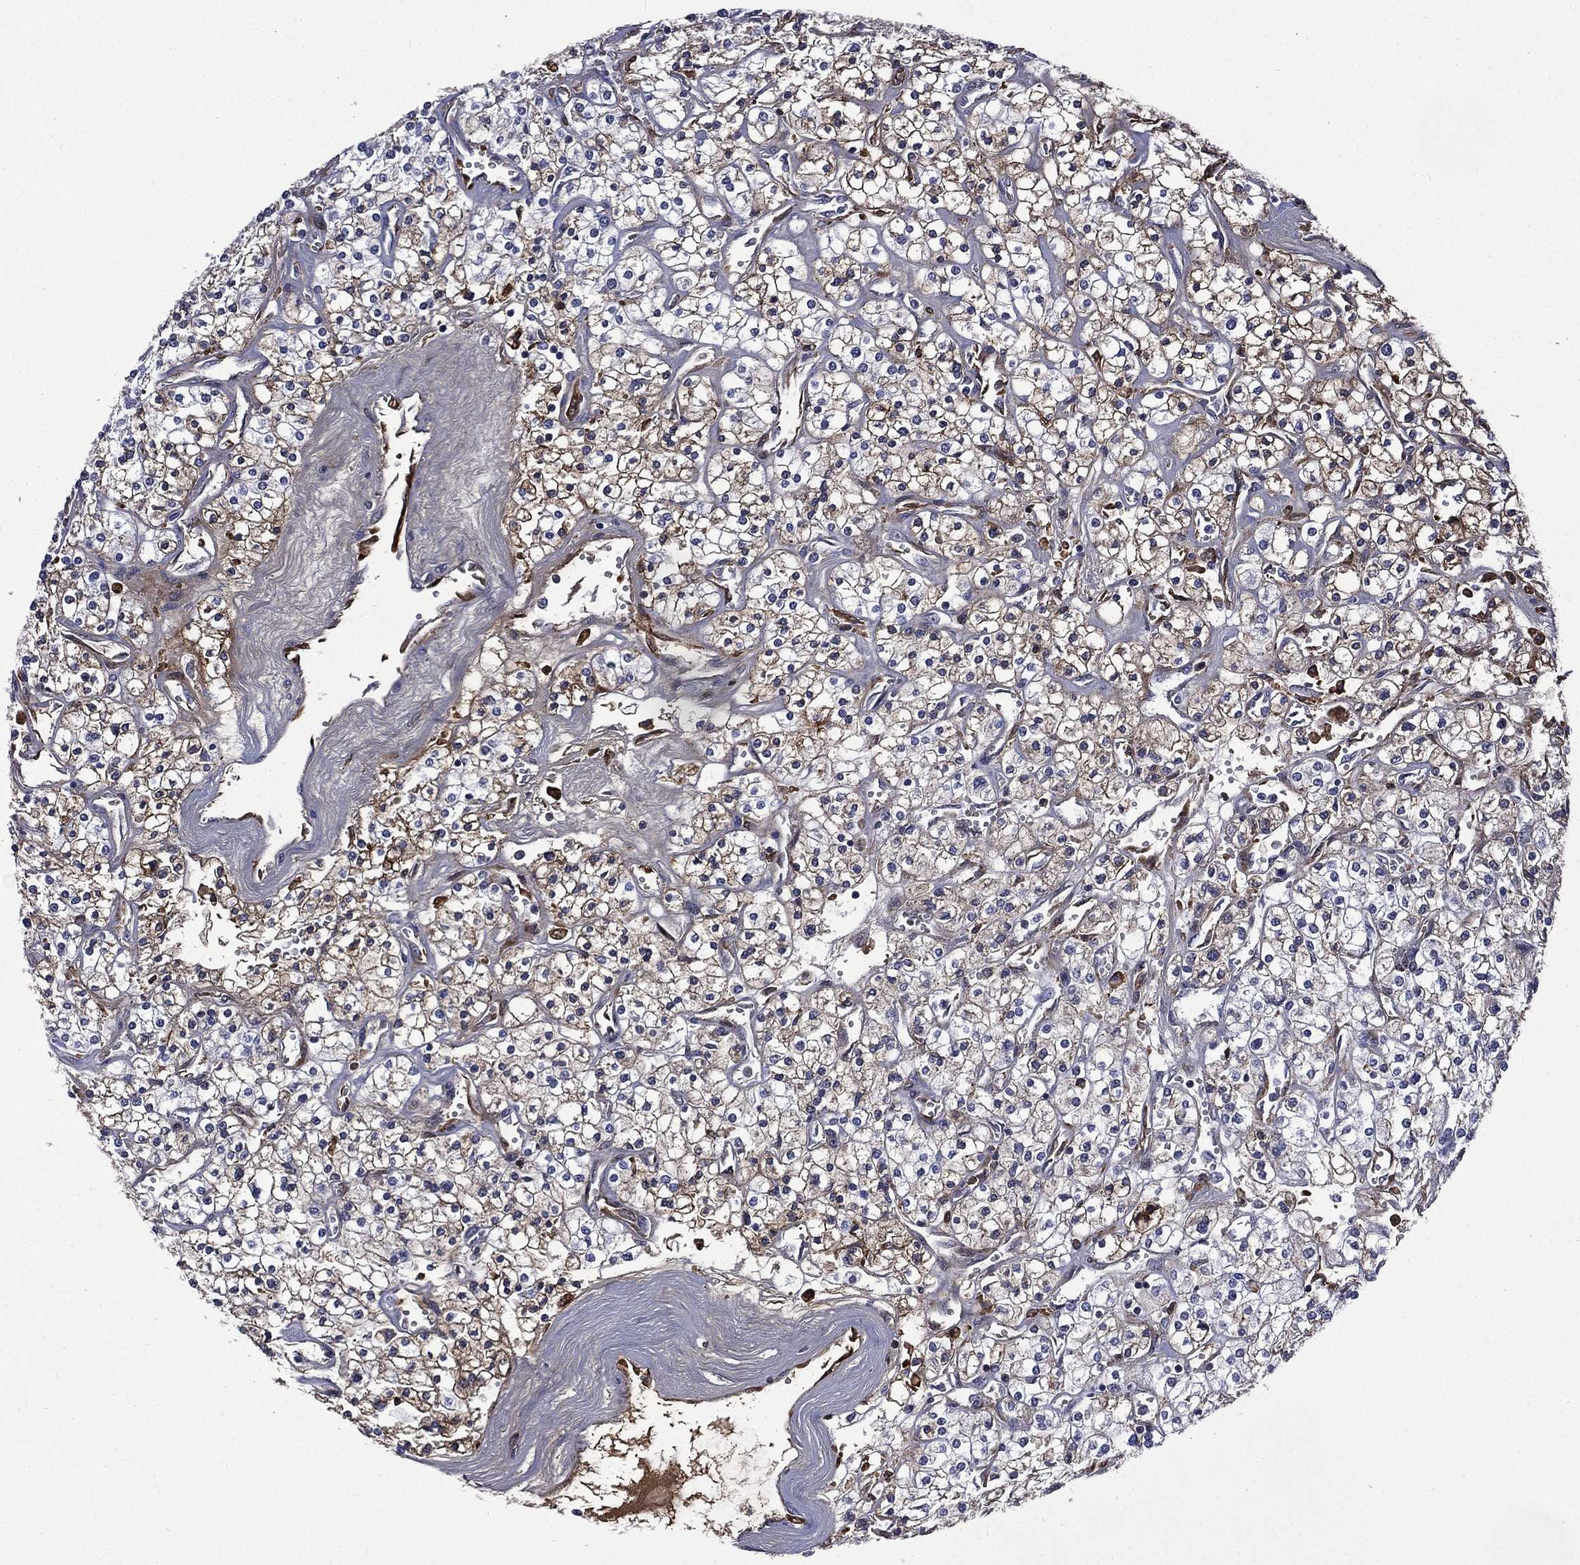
{"staining": {"intensity": "moderate", "quantity": "<25%", "location": "cytoplasmic/membranous"}, "tissue": "renal cancer", "cell_type": "Tumor cells", "image_type": "cancer", "snomed": [{"axis": "morphology", "description": "Adenocarcinoma, NOS"}, {"axis": "topography", "description": "Kidney"}], "caption": "An immunohistochemistry histopathology image of neoplastic tissue is shown. Protein staining in brown shows moderate cytoplasmic/membranous positivity in renal adenocarcinoma within tumor cells. (brown staining indicates protein expression, while blue staining denotes nuclei).", "gene": "FGG", "patient": {"sex": "male", "age": 80}}